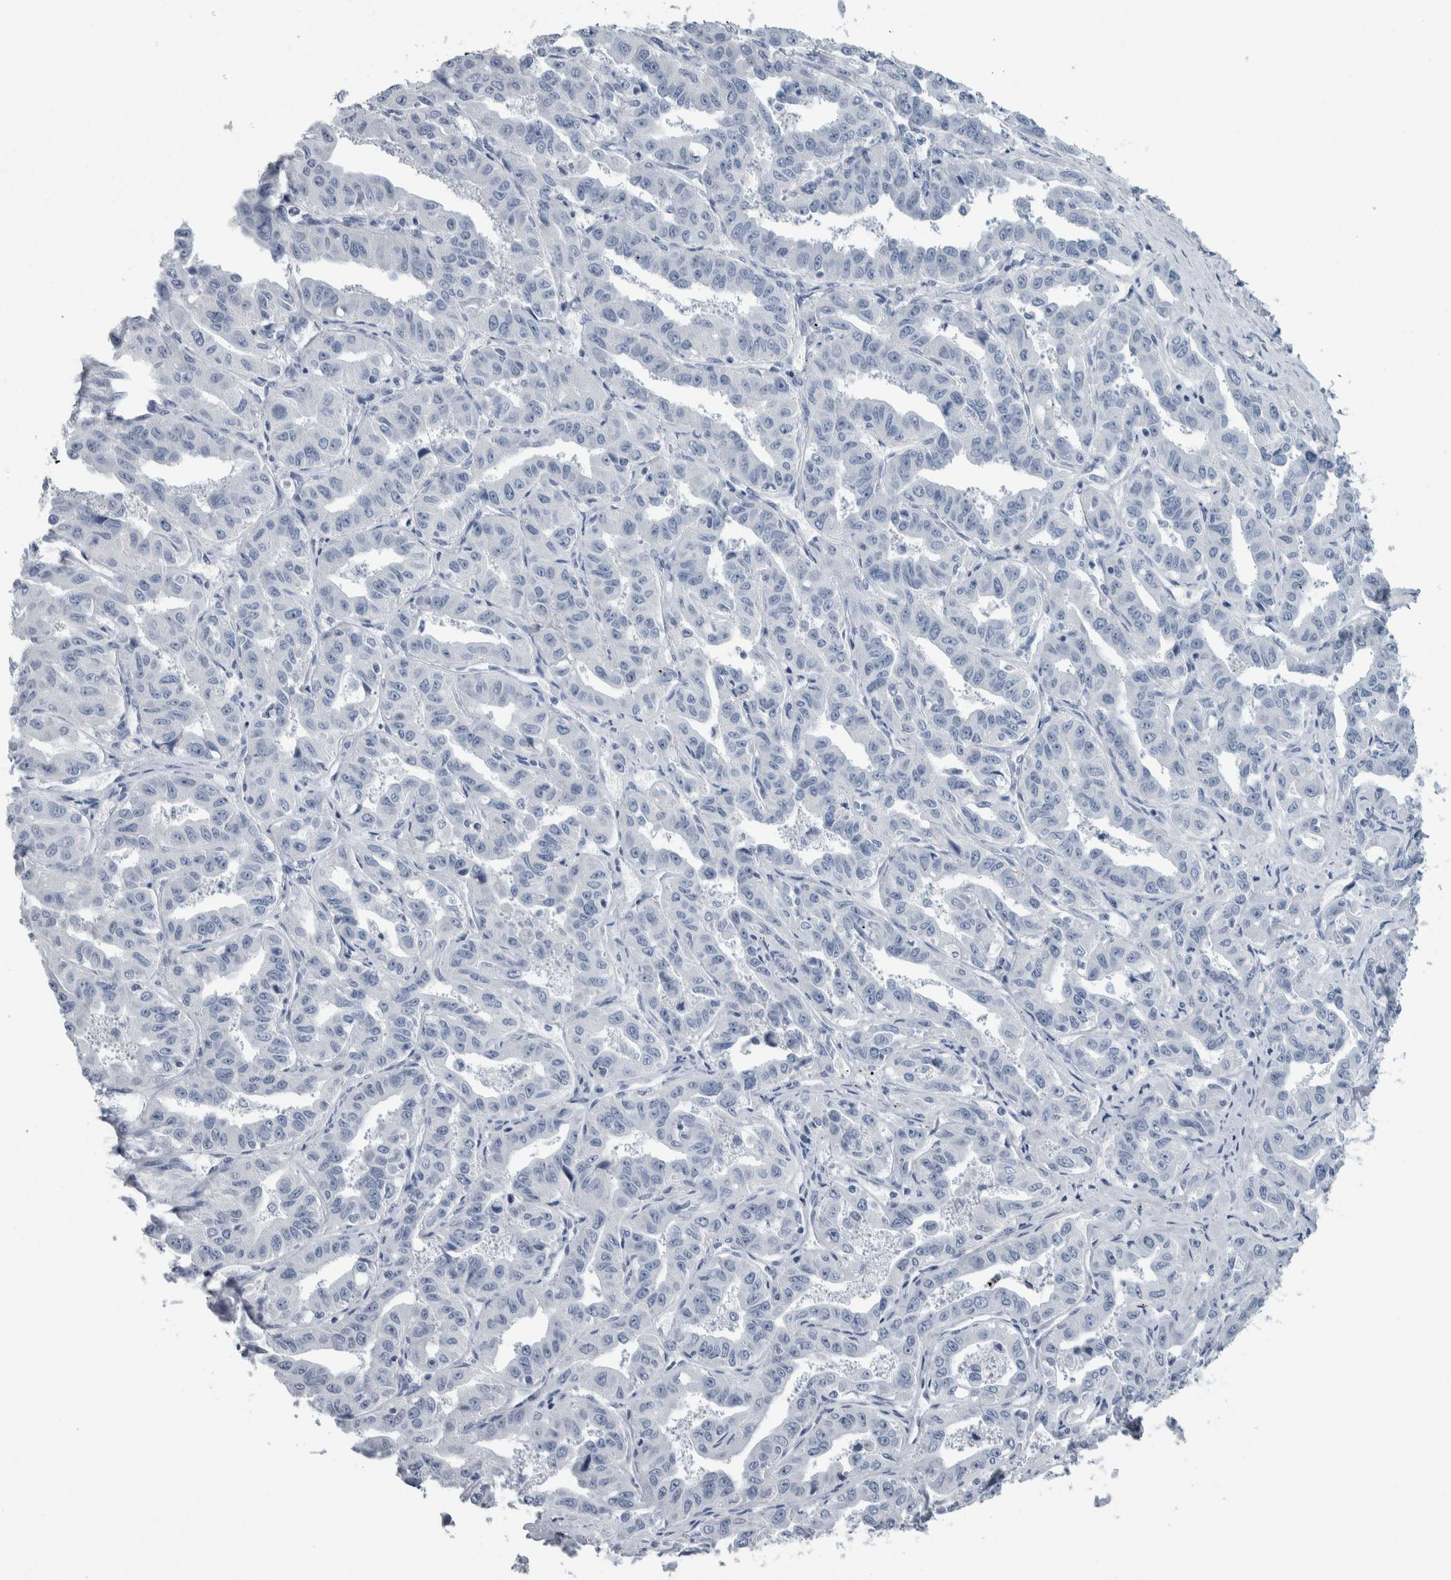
{"staining": {"intensity": "negative", "quantity": "none", "location": "none"}, "tissue": "liver cancer", "cell_type": "Tumor cells", "image_type": "cancer", "snomed": [{"axis": "morphology", "description": "Cholangiocarcinoma"}, {"axis": "topography", "description": "Liver"}], "caption": "Immunohistochemistry of liver cancer (cholangiocarcinoma) demonstrates no expression in tumor cells.", "gene": "CDH17", "patient": {"sex": "male", "age": 59}}